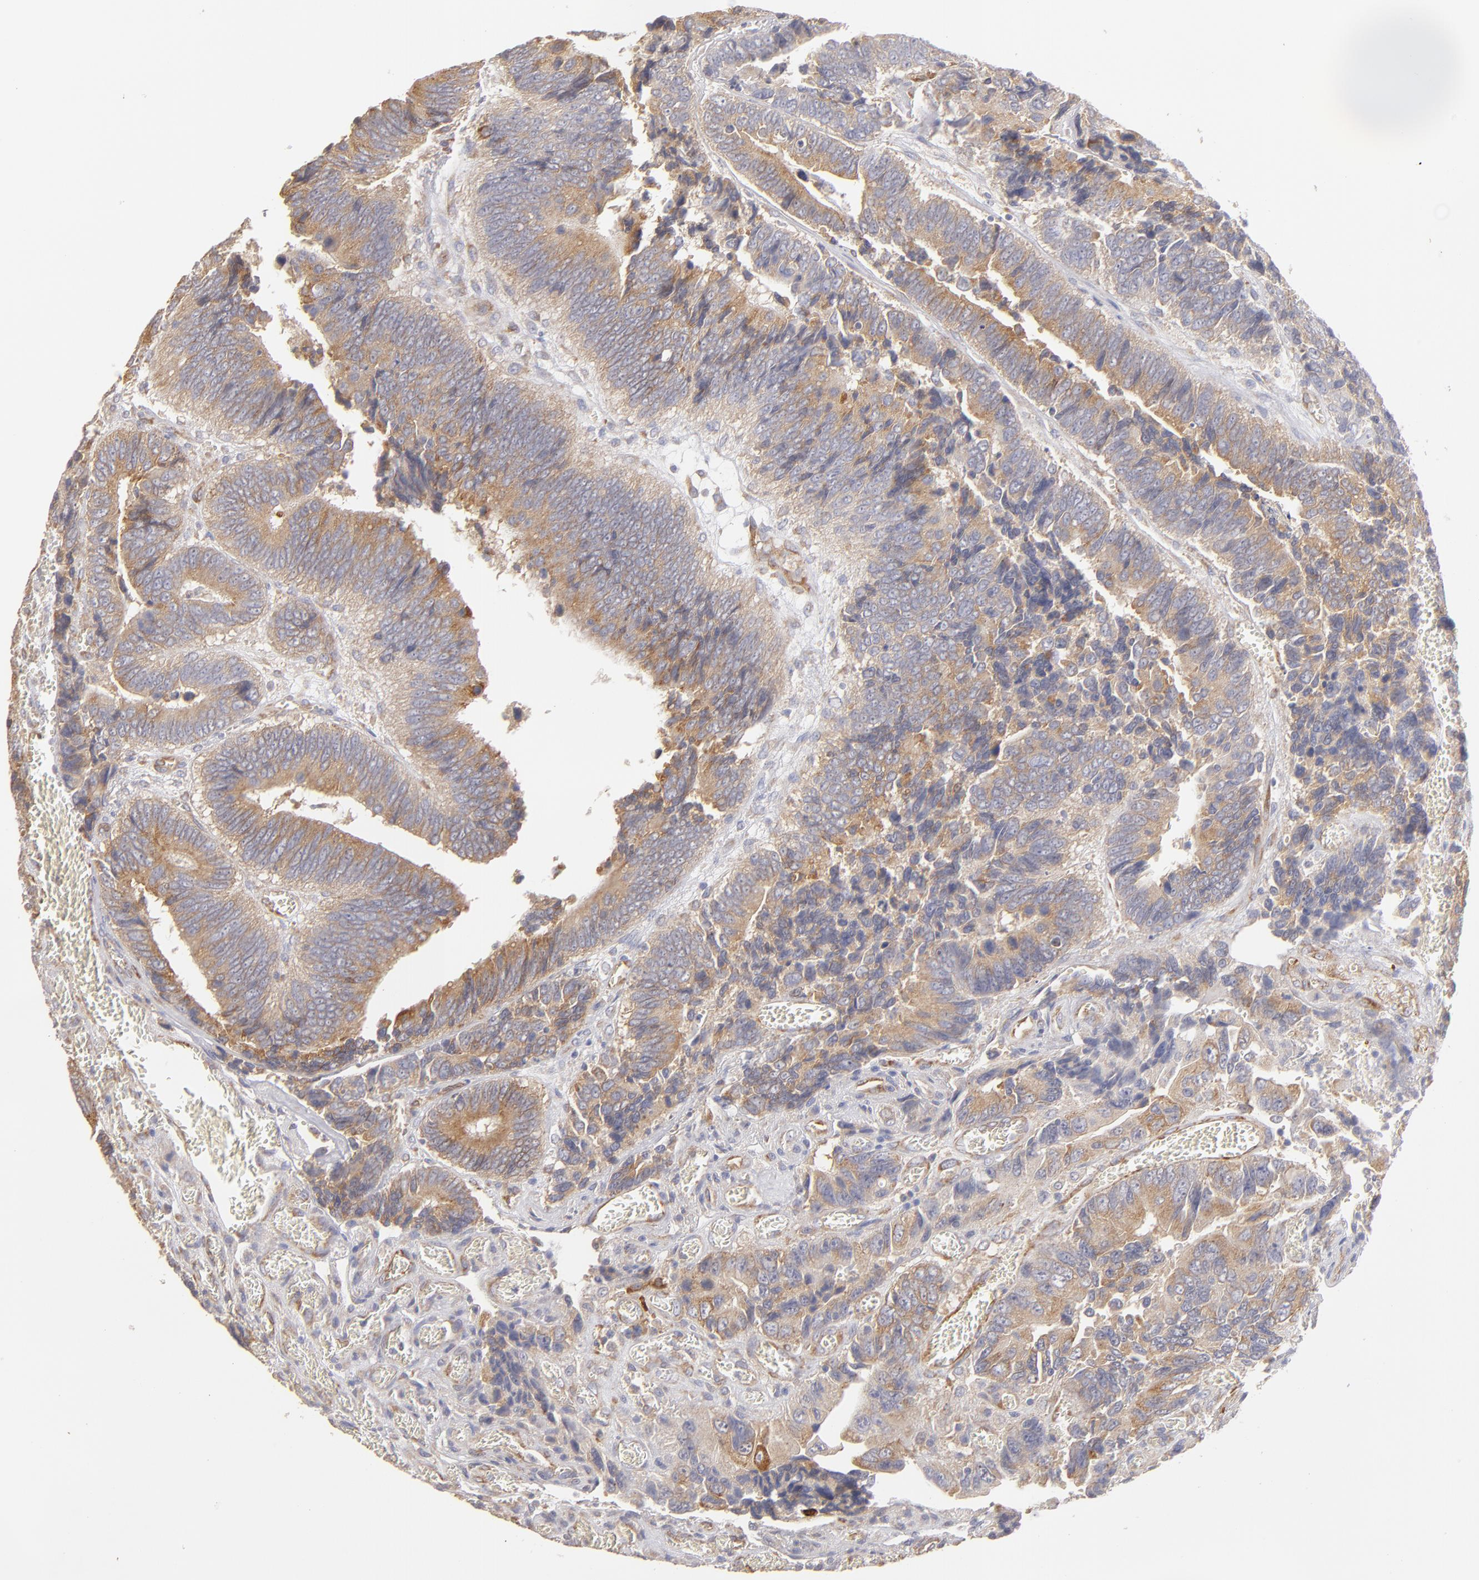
{"staining": {"intensity": "moderate", "quantity": ">75%", "location": "cytoplasmic/membranous"}, "tissue": "colorectal cancer", "cell_type": "Tumor cells", "image_type": "cancer", "snomed": [{"axis": "morphology", "description": "Adenocarcinoma, NOS"}, {"axis": "topography", "description": "Colon"}], "caption": "Protein staining demonstrates moderate cytoplasmic/membranous positivity in about >75% of tumor cells in colorectal adenocarcinoma.", "gene": "ENTPD5", "patient": {"sex": "male", "age": 72}}